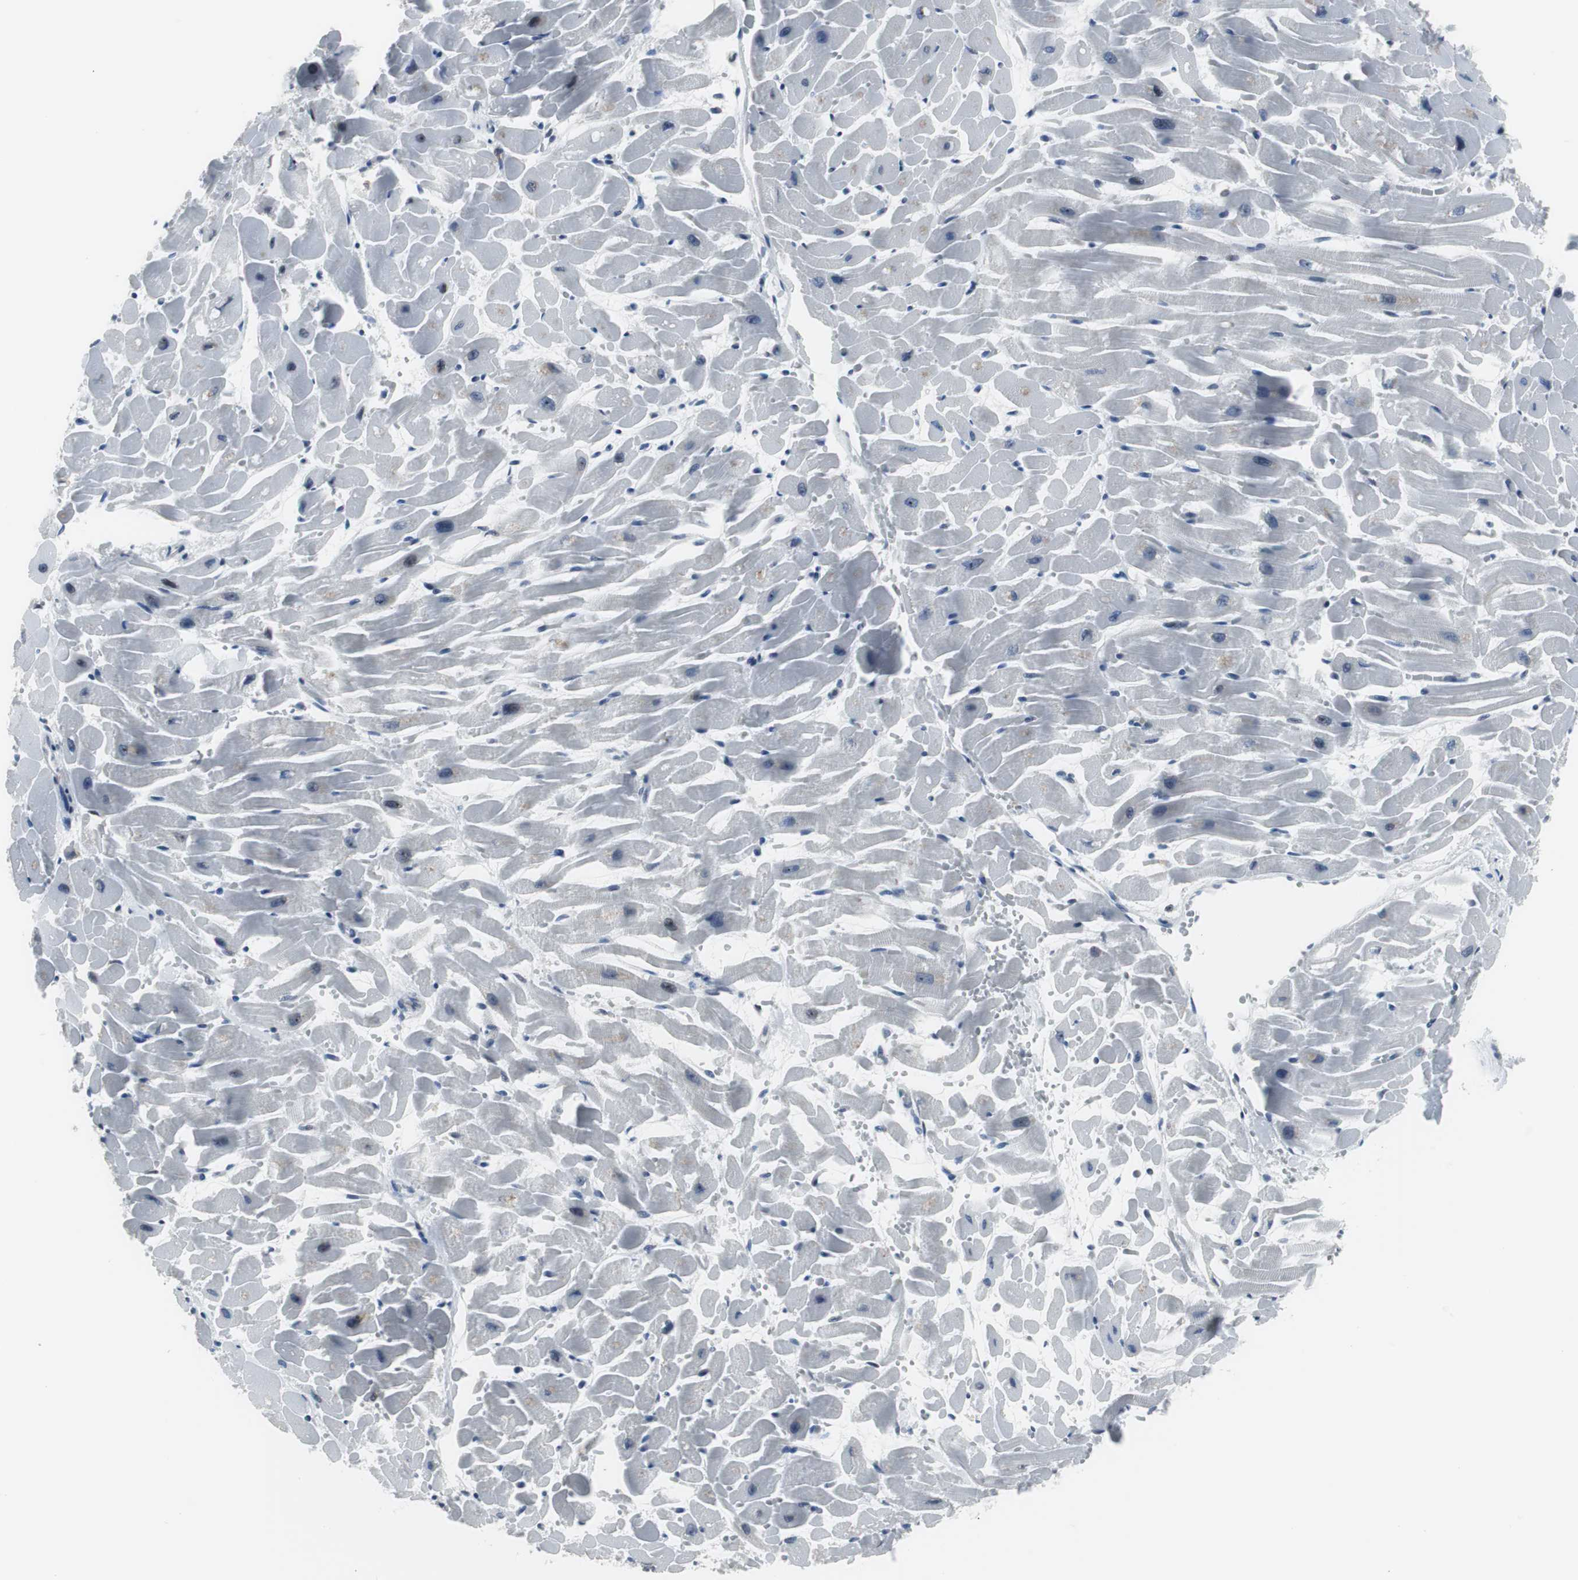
{"staining": {"intensity": "negative", "quantity": "none", "location": "none"}, "tissue": "heart muscle", "cell_type": "Cardiomyocytes", "image_type": "normal", "snomed": [{"axis": "morphology", "description": "Normal tissue, NOS"}, {"axis": "topography", "description": "Heart"}], "caption": "This is an immunohistochemistry photomicrograph of unremarkable human heart muscle. There is no positivity in cardiomyocytes.", "gene": "DOK1", "patient": {"sex": "female", "age": 19}}